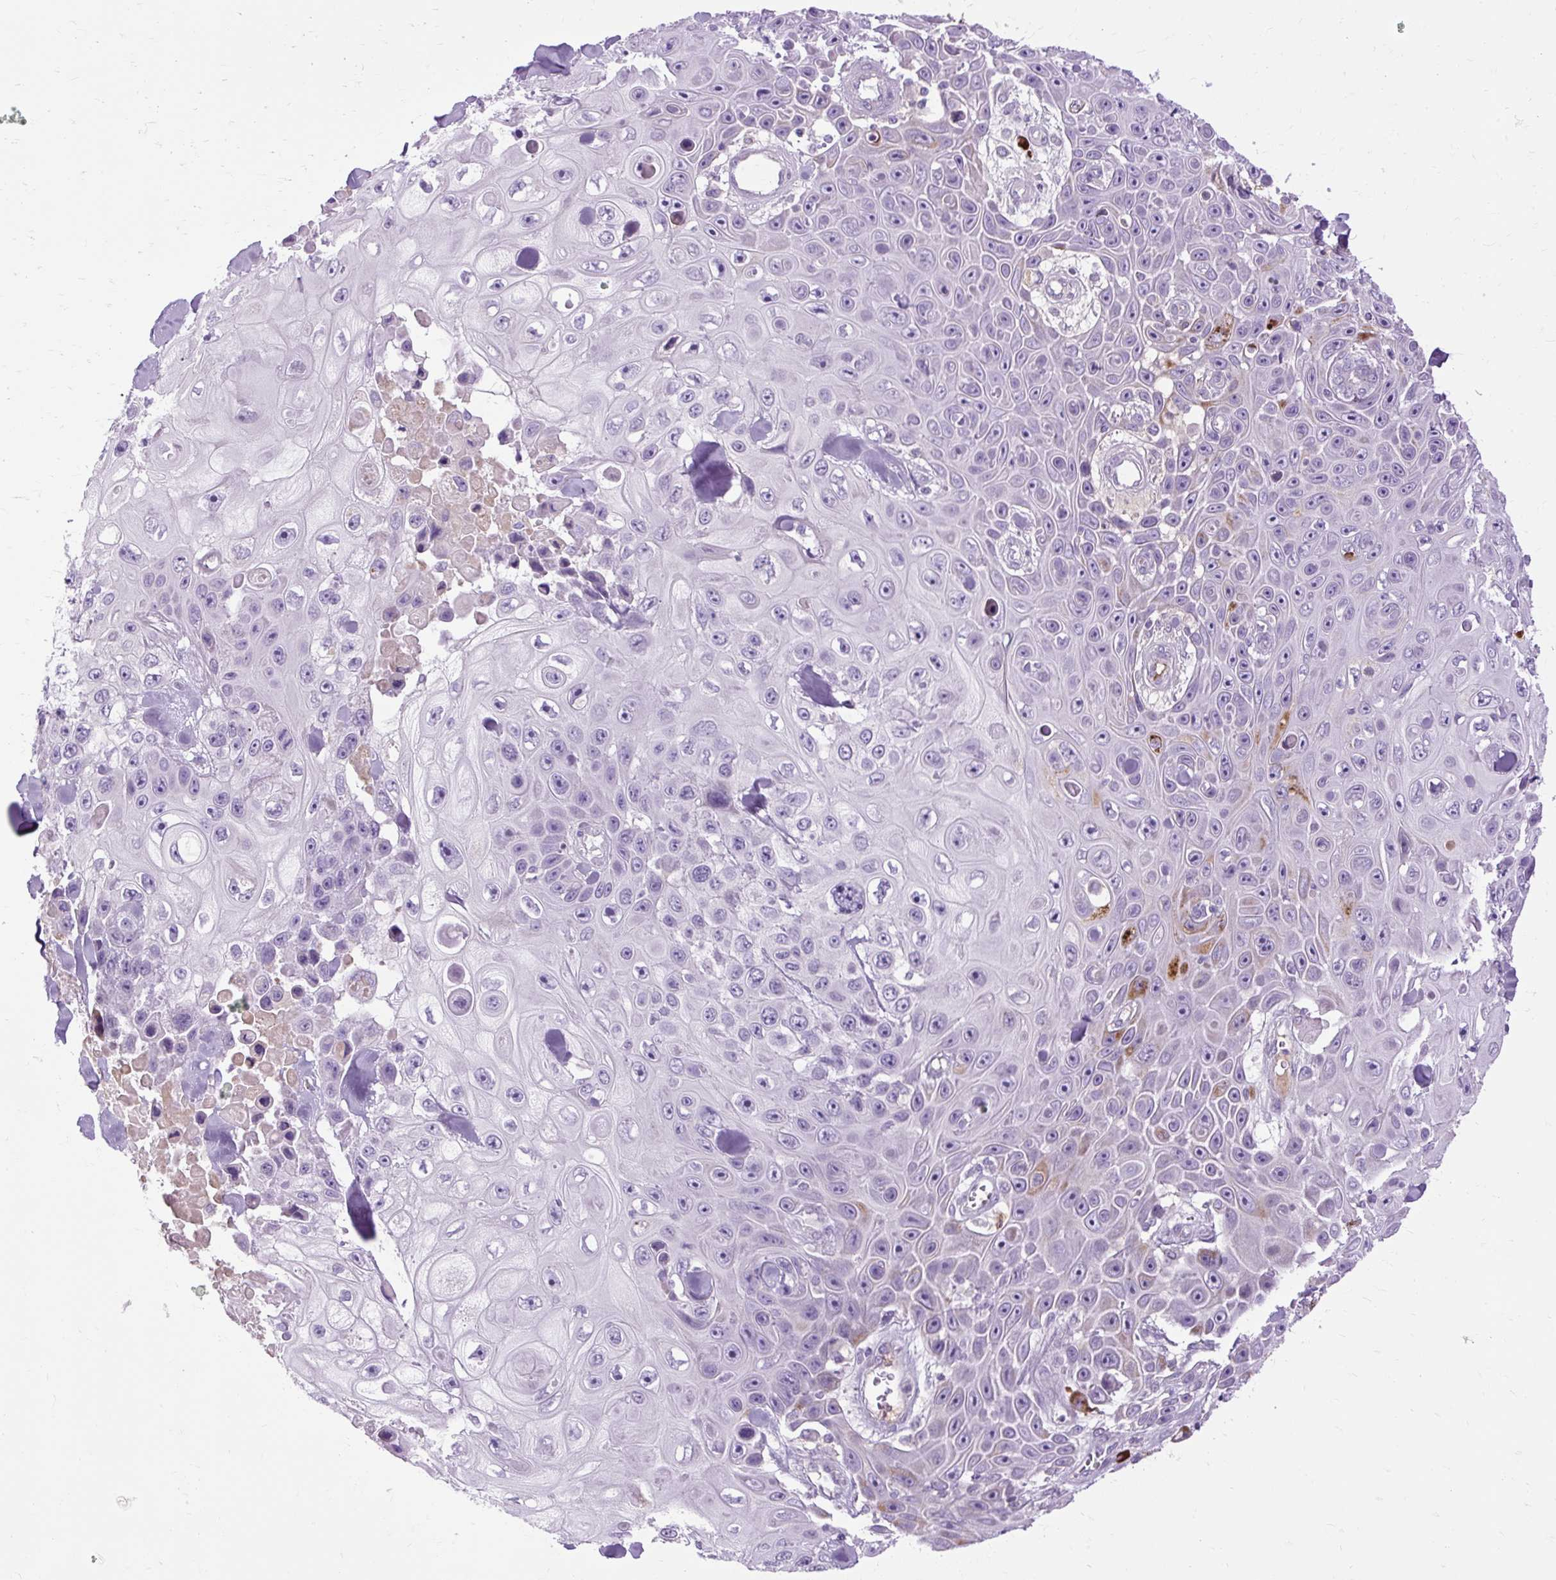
{"staining": {"intensity": "negative", "quantity": "none", "location": "none"}, "tissue": "skin cancer", "cell_type": "Tumor cells", "image_type": "cancer", "snomed": [{"axis": "morphology", "description": "Squamous cell carcinoma, NOS"}, {"axis": "topography", "description": "Skin"}], "caption": "Tumor cells are negative for brown protein staining in skin squamous cell carcinoma. (DAB (3,3'-diaminobenzidine) IHC with hematoxylin counter stain).", "gene": "ARRDC2", "patient": {"sex": "male", "age": 82}}